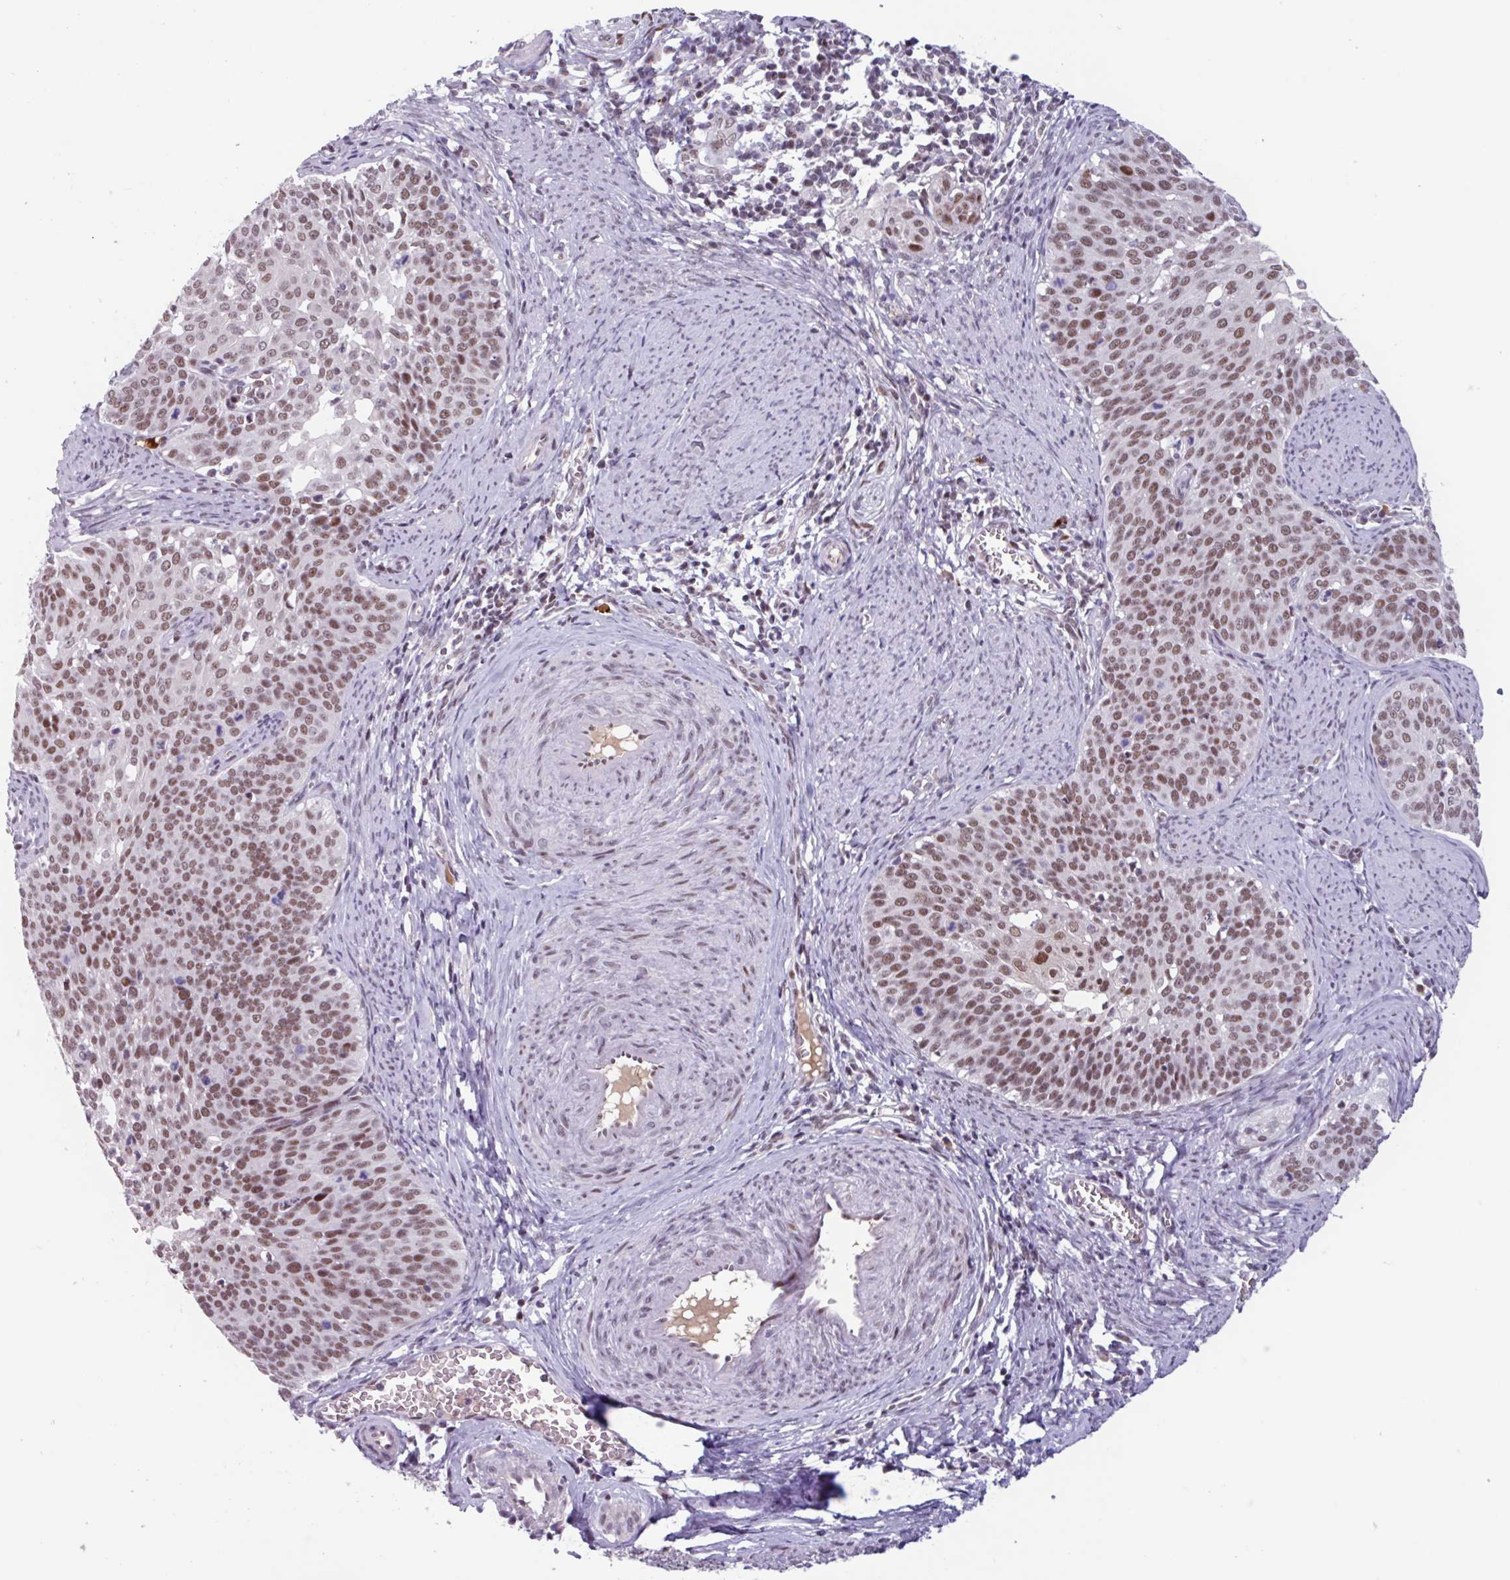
{"staining": {"intensity": "moderate", "quantity": "25%-75%", "location": "nuclear"}, "tissue": "cervical cancer", "cell_type": "Tumor cells", "image_type": "cancer", "snomed": [{"axis": "morphology", "description": "Squamous cell carcinoma, NOS"}, {"axis": "topography", "description": "Cervix"}], "caption": "Immunohistochemistry (IHC) staining of cervical squamous cell carcinoma, which displays medium levels of moderate nuclear staining in about 25%-75% of tumor cells indicating moderate nuclear protein expression. The staining was performed using DAB (brown) for protein detection and nuclei were counterstained in hematoxylin (blue).", "gene": "ZNF575", "patient": {"sex": "female", "age": 44}}